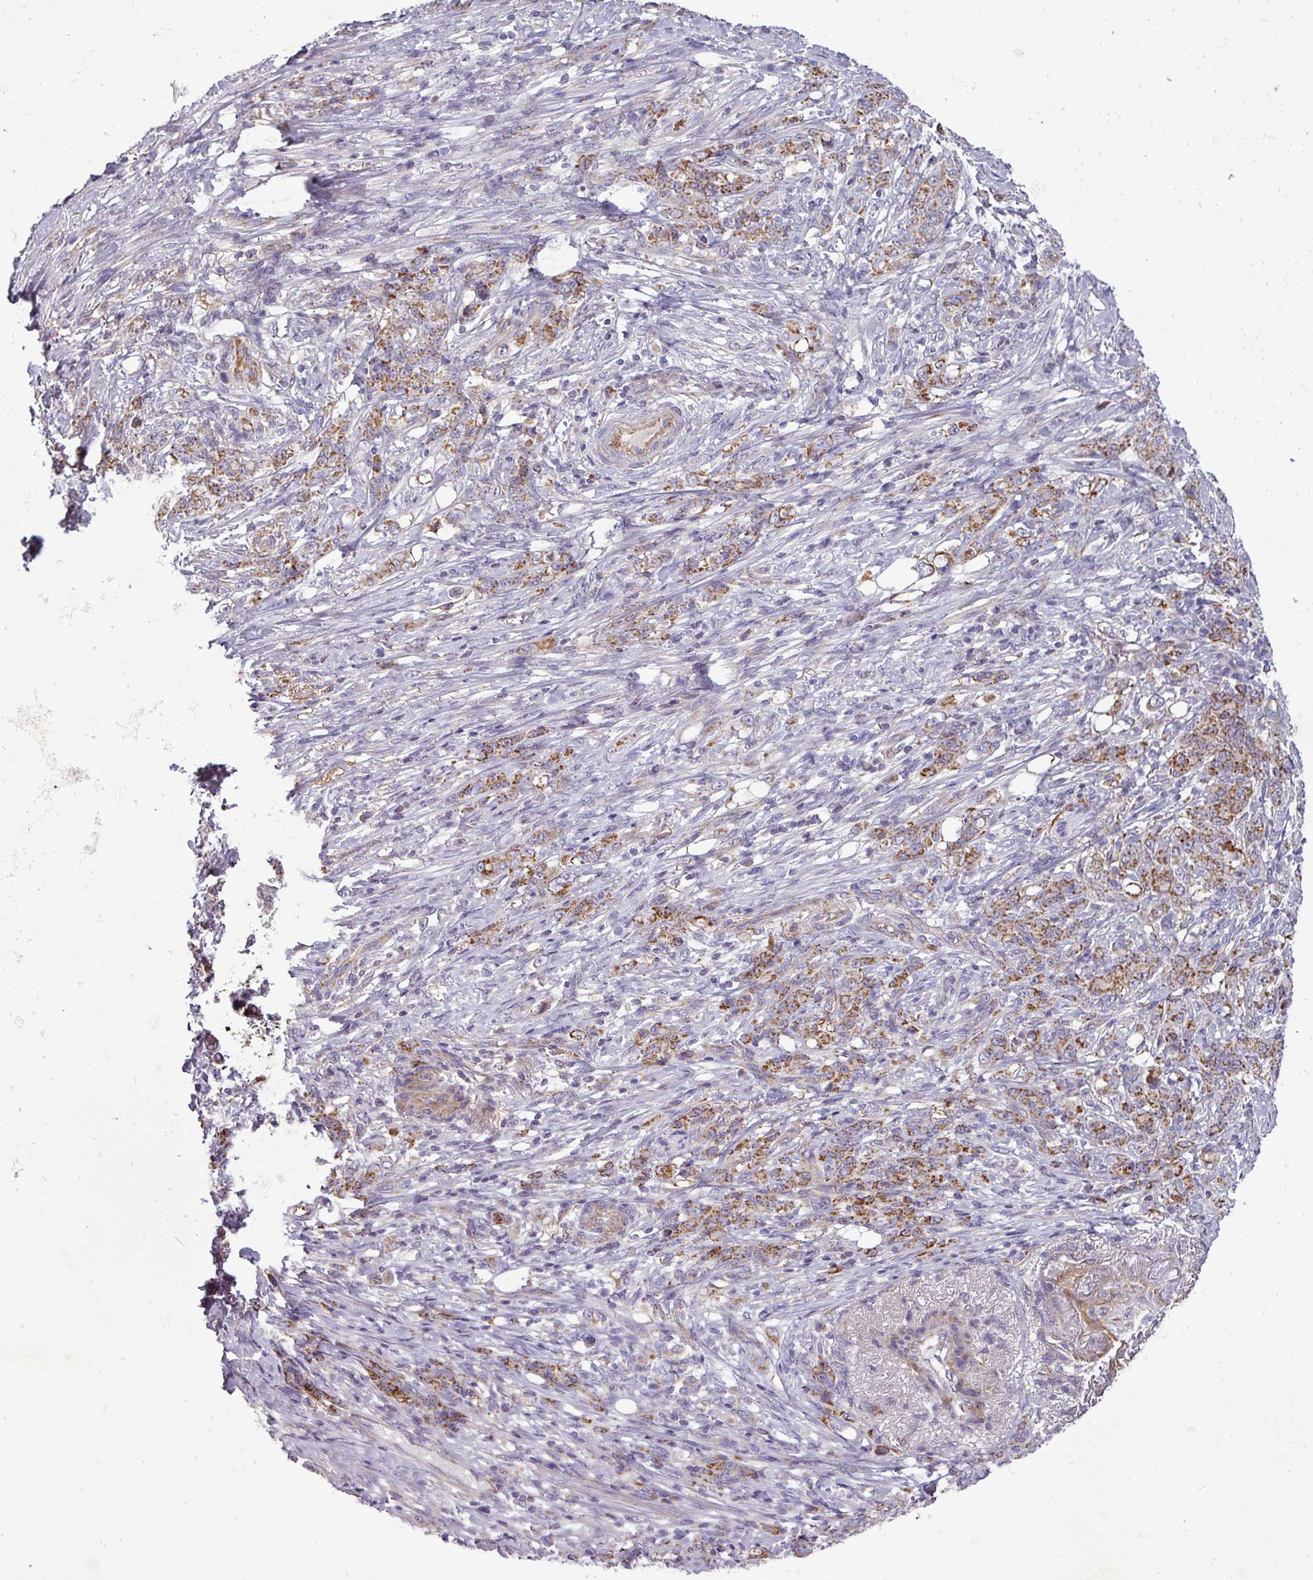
{"staining": {"intensity": "moderate", "quantity": ">75%", "location": "cytoplasmic/membranous"}, "tissue": "stomach cancer", "cell_type": "Tumor cells", "image_type": "cancer", "snomed": [{"axis": "morphology", "description": "Adenocarcinoma, NOS"}, {"axis": "topography", "description": "Stomach"}], "caption": "Adenocarcinoma (stomach) stained for a protein (brown) displays moderate cytoplasmic/membranous positive staining in about >75% of tumor cells.", "gene": "PNMA6A", "patient": {"sex": "female", "age": 79}}